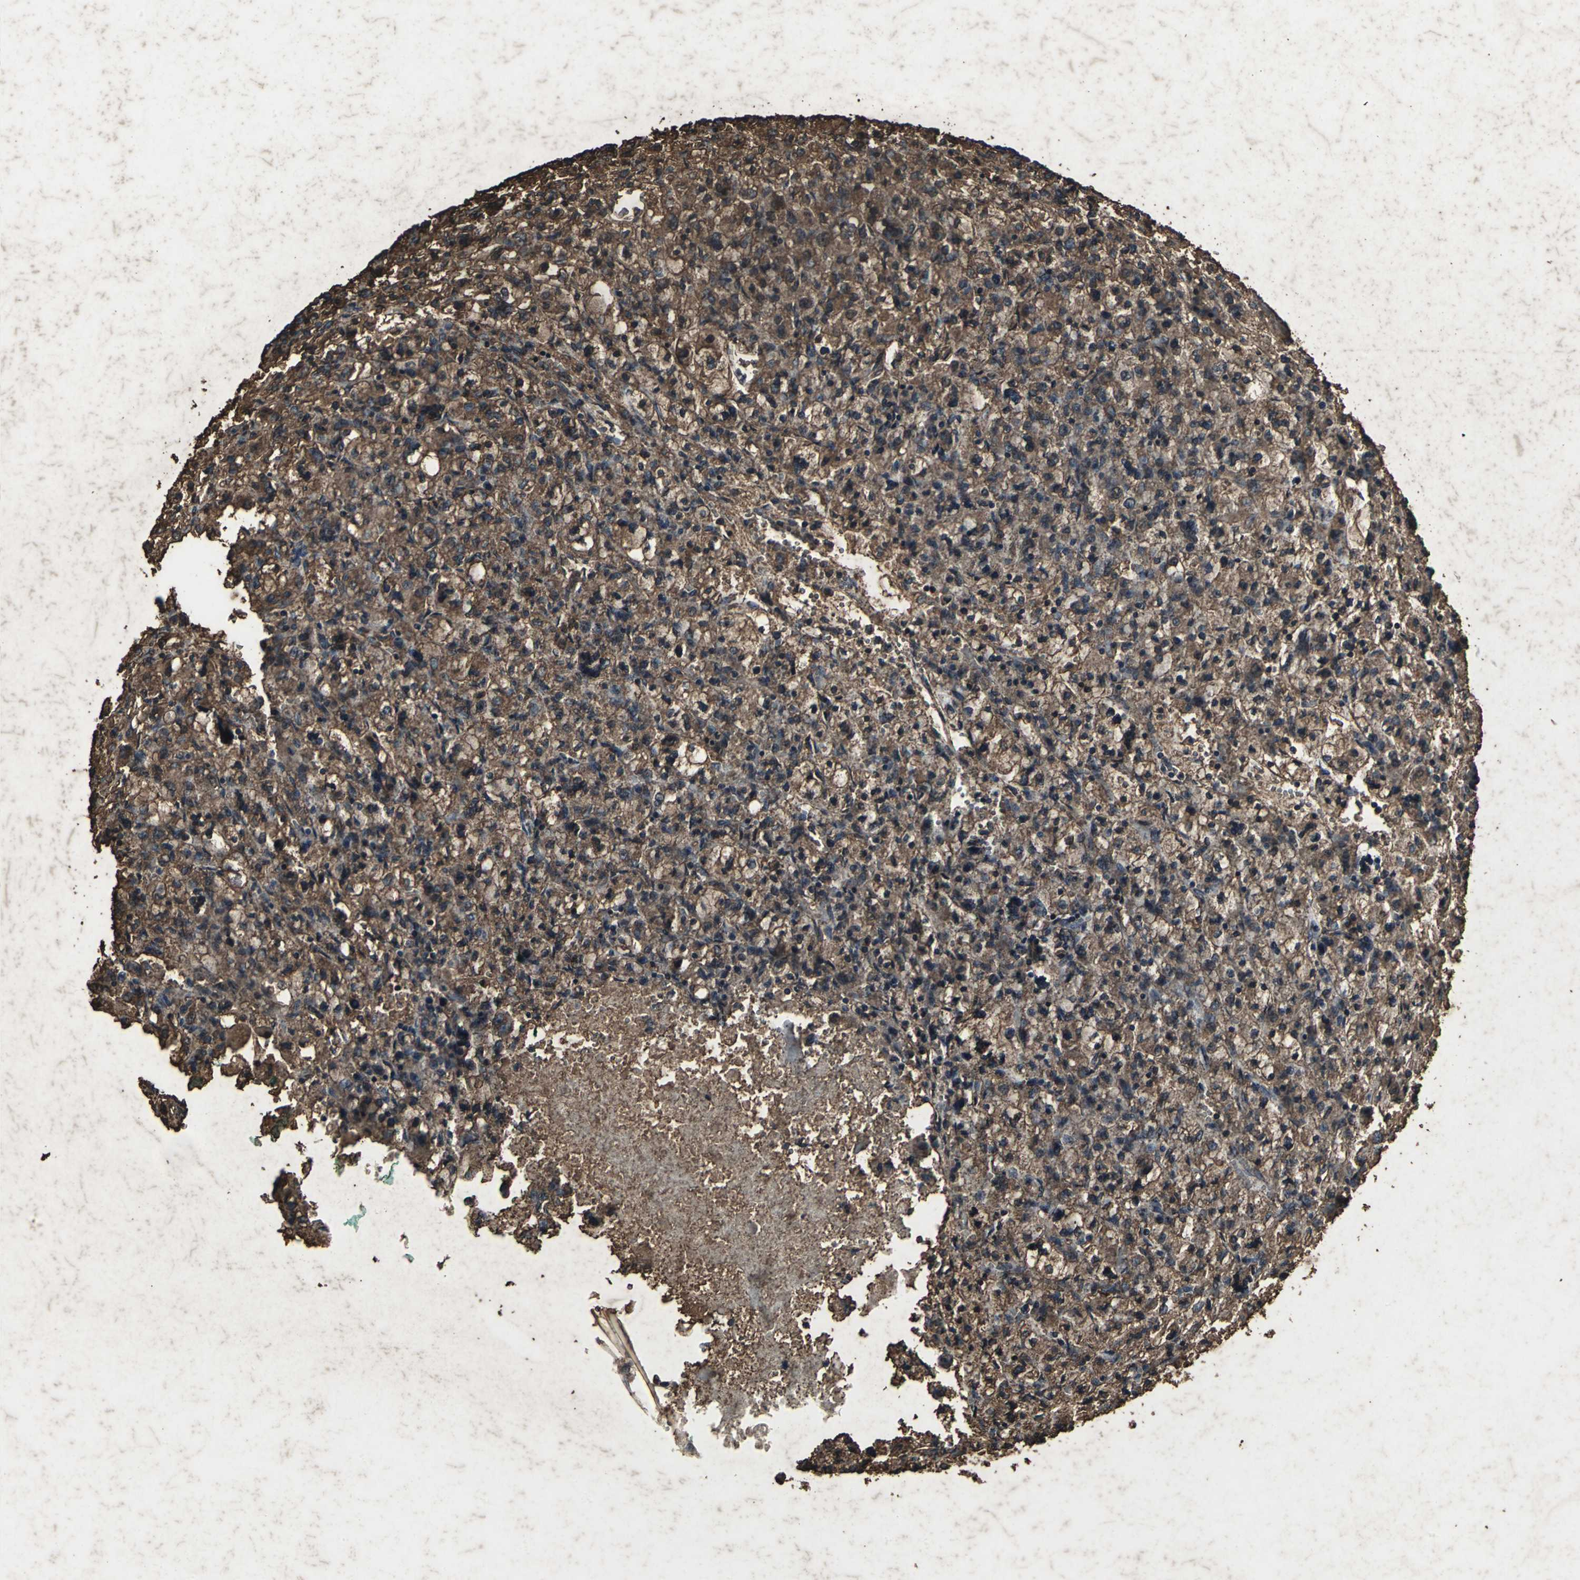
{"staining": {"intensity": "strong", "quantity": ">75%", "location": "cytoplasmic/membranous"}, "tissue": "renal cancer", "cell_type": "Tumor cells", "image_type": "cancer", "snomed": [{"axis": "morphology", "description": "Adenocarcinoma, NOS"}, {"axis": "topography", "description": "Kidney"}], "caption": "Renal cancer (adenocarcinoma) stained for a protein shows strong cytoplasmic/membranous positivity in tumor cells. (DAB IHC, brown staining for protein, blue staining for nuclei).", "gene": "CCR9", "patient": {"sex": "female", "age": 83}}